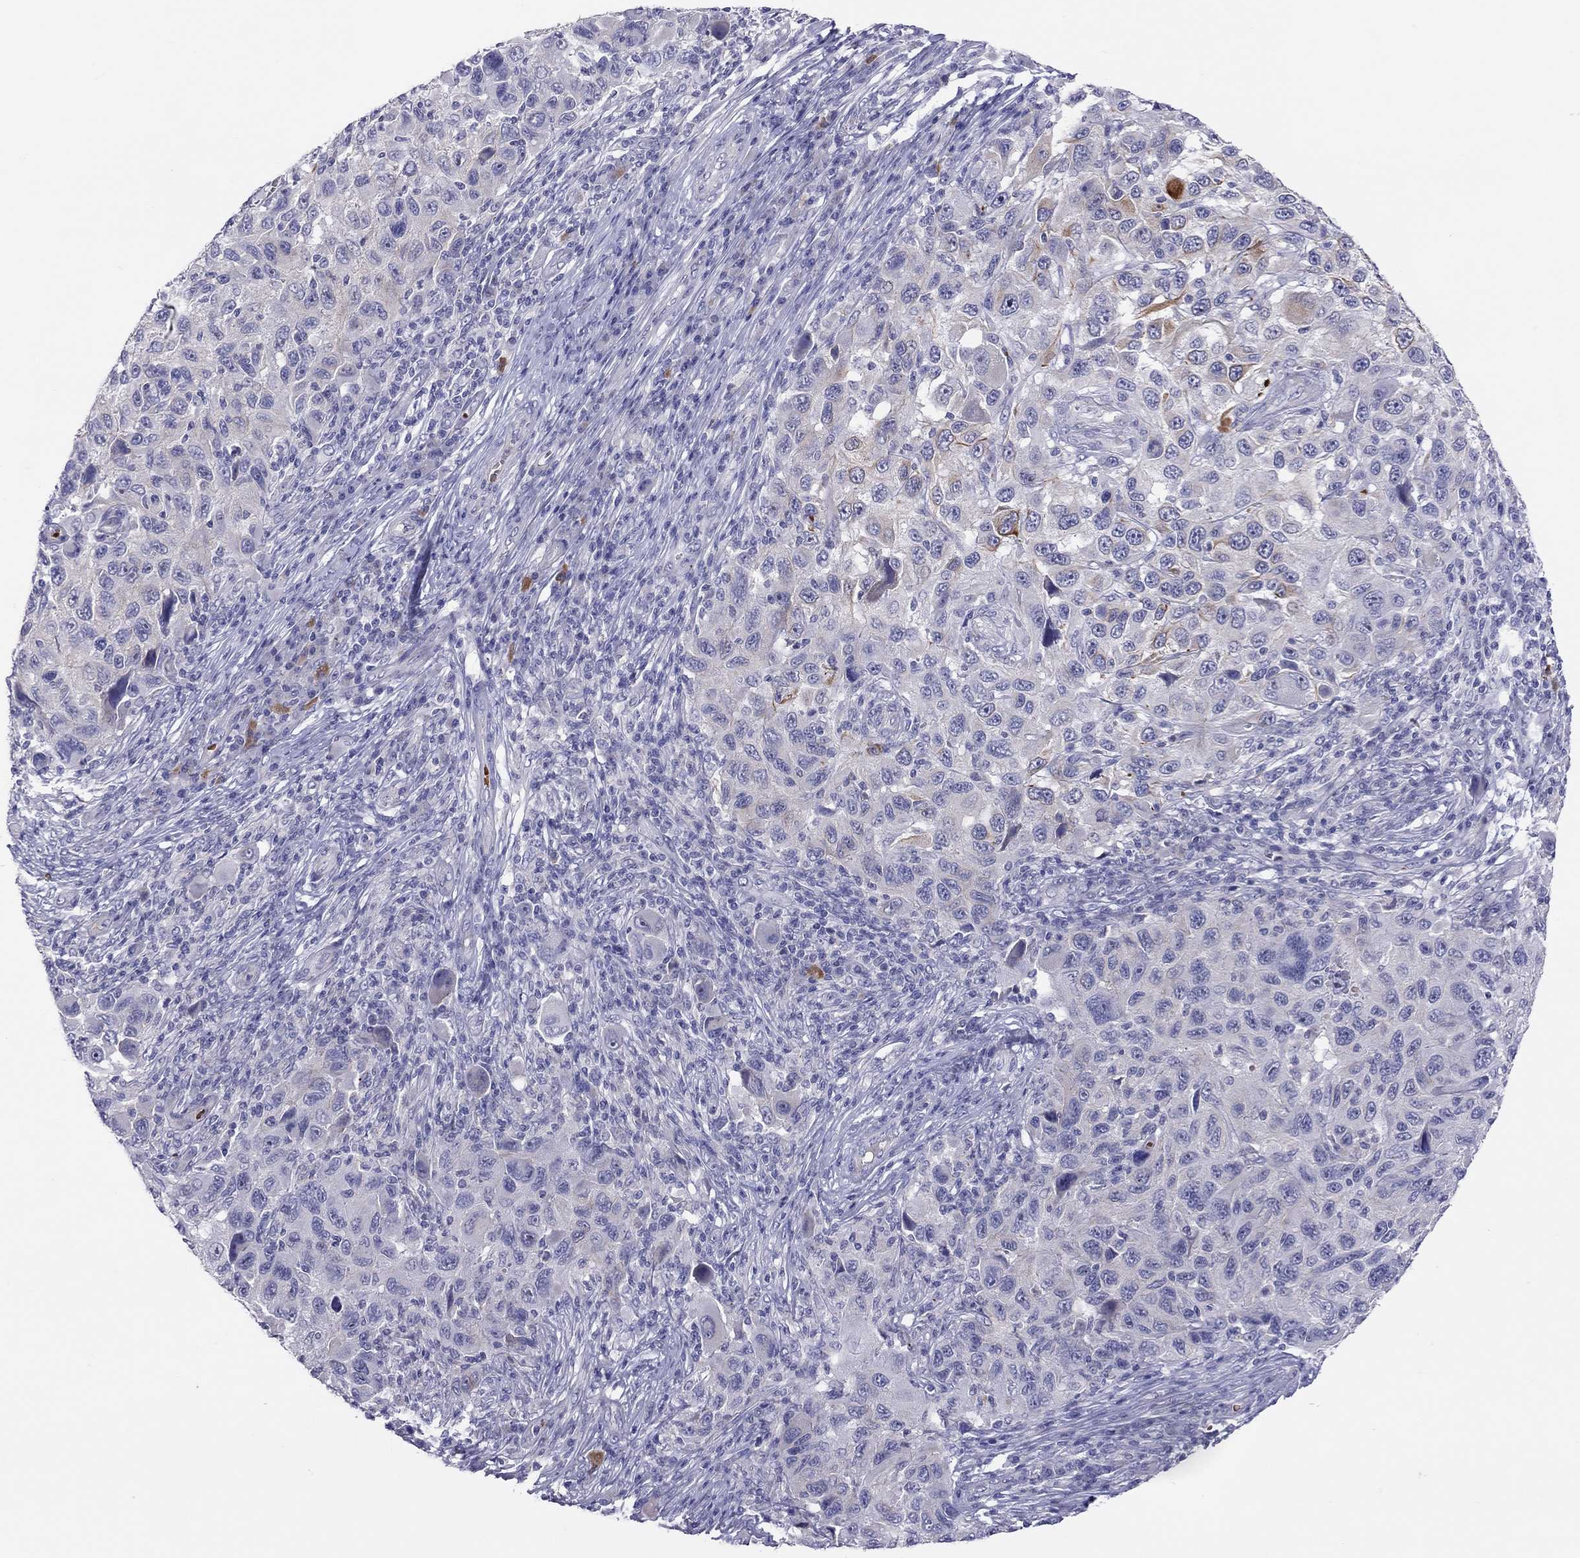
{"staining": {"intensity": "negative", "quantity": "none", "location": "none"}, "tissue": "melanoma", "cell_type": "Tumor cells", "image_type": "cancer", "snomed": [{"axis": "morphology", "description": "Malignant melanoma, NOS"}, {"axis": "topography", "description": "Skin"}], "caption": "This is a image of IHC staining of malignant melanoma, which shows no positivity in tumor cells.", "gene": "FRMD1", "patient": {"sex": "male", "age": 53}}